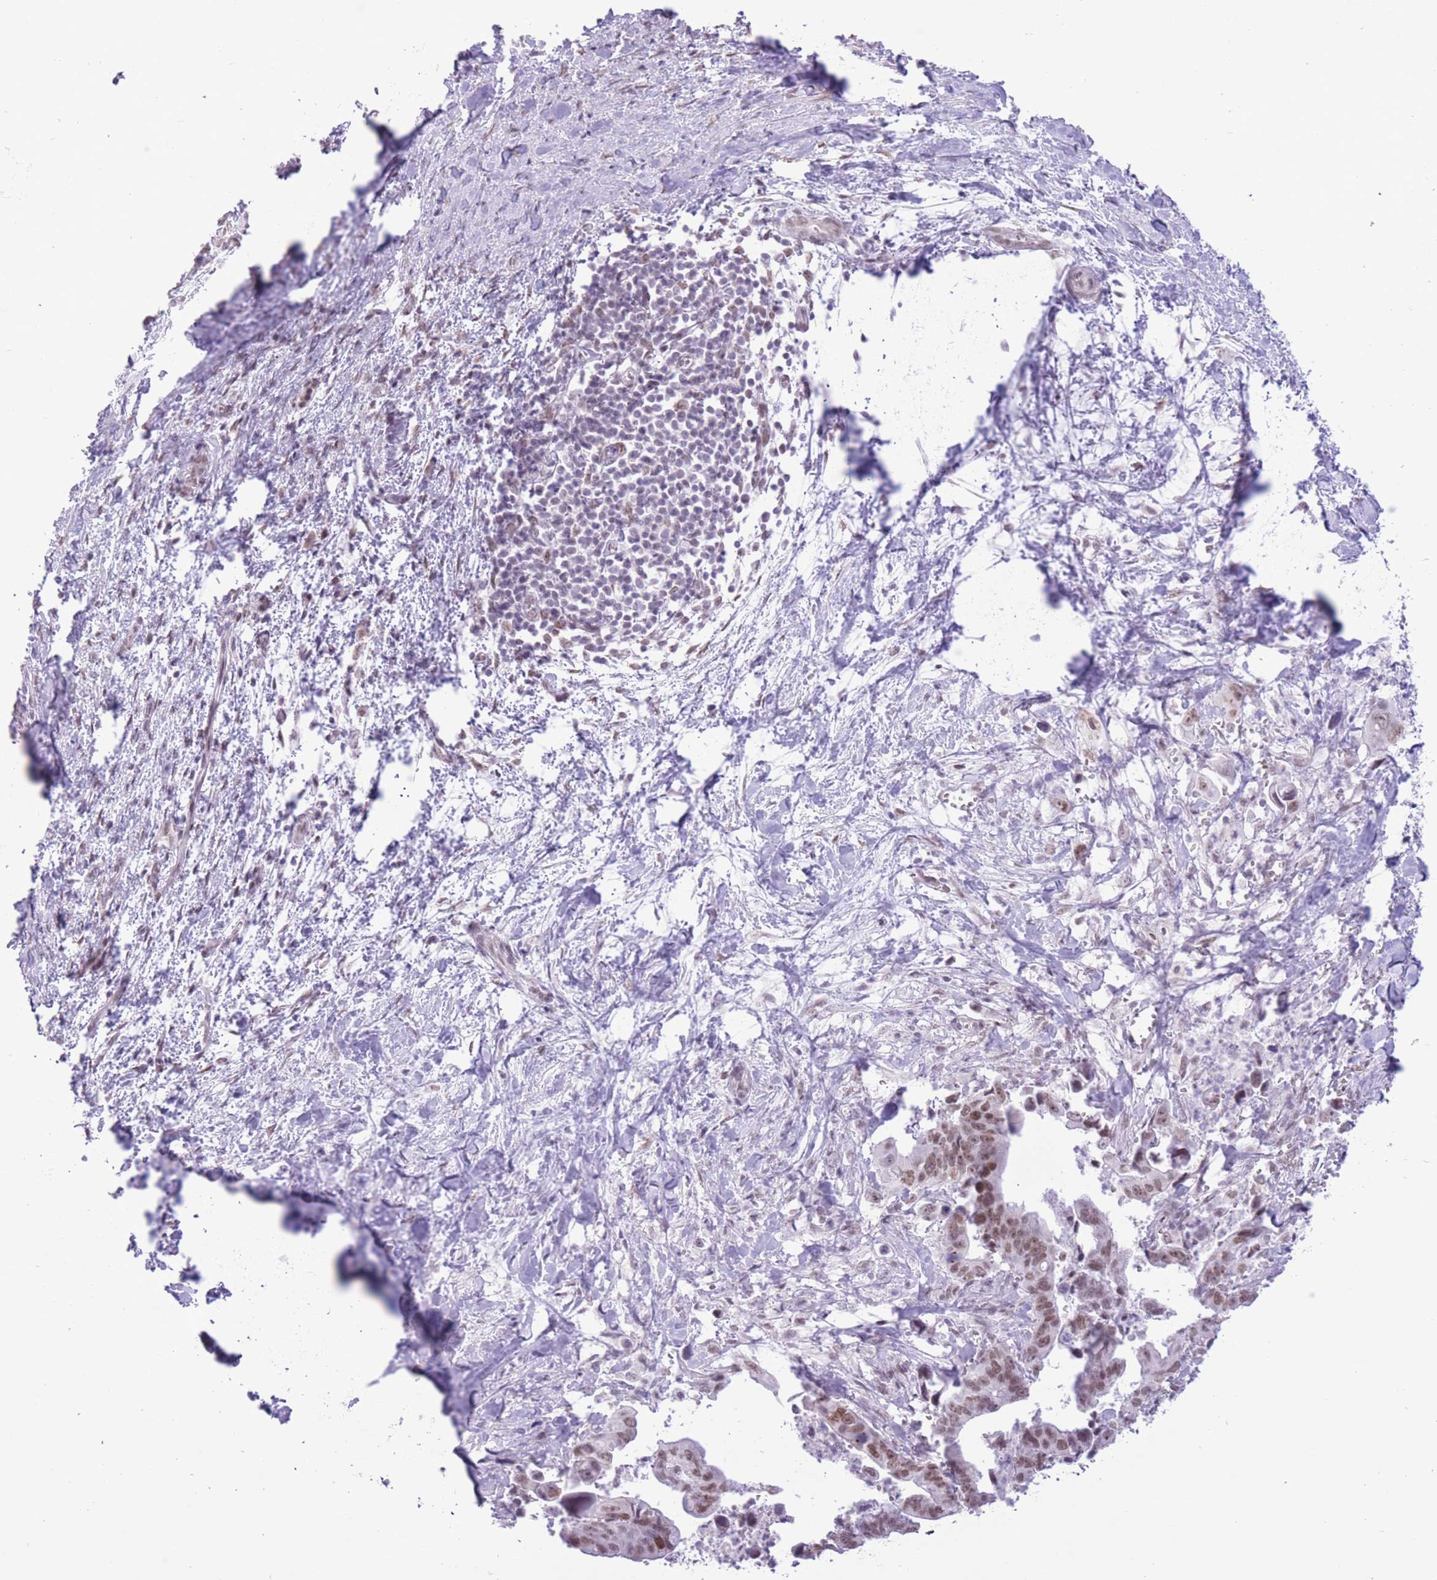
{"staining": {"intensity": "moderate", "quantity": ">75%", "location": "nuclear"}, "tissue": "pancreatic cancer", "cell_type": "Tumor cells", "image_type": "cancer", "snomed": [{"axis": "morphology", "description": "Adenocarcinoma, NOS"}, {"axis": "topography", "description": "Pancreas"}], "caption": "This histopathology image reveals adenocarcinoma (pancreatic) stained with immunohistochemistry to label a protein in brown. The nuclear of tumor cells show moderate positivity for the protein. Nuclei are counter-stained blue.", "gene": "ZBED5", "patient": {"sex": "male", "age": 61}}